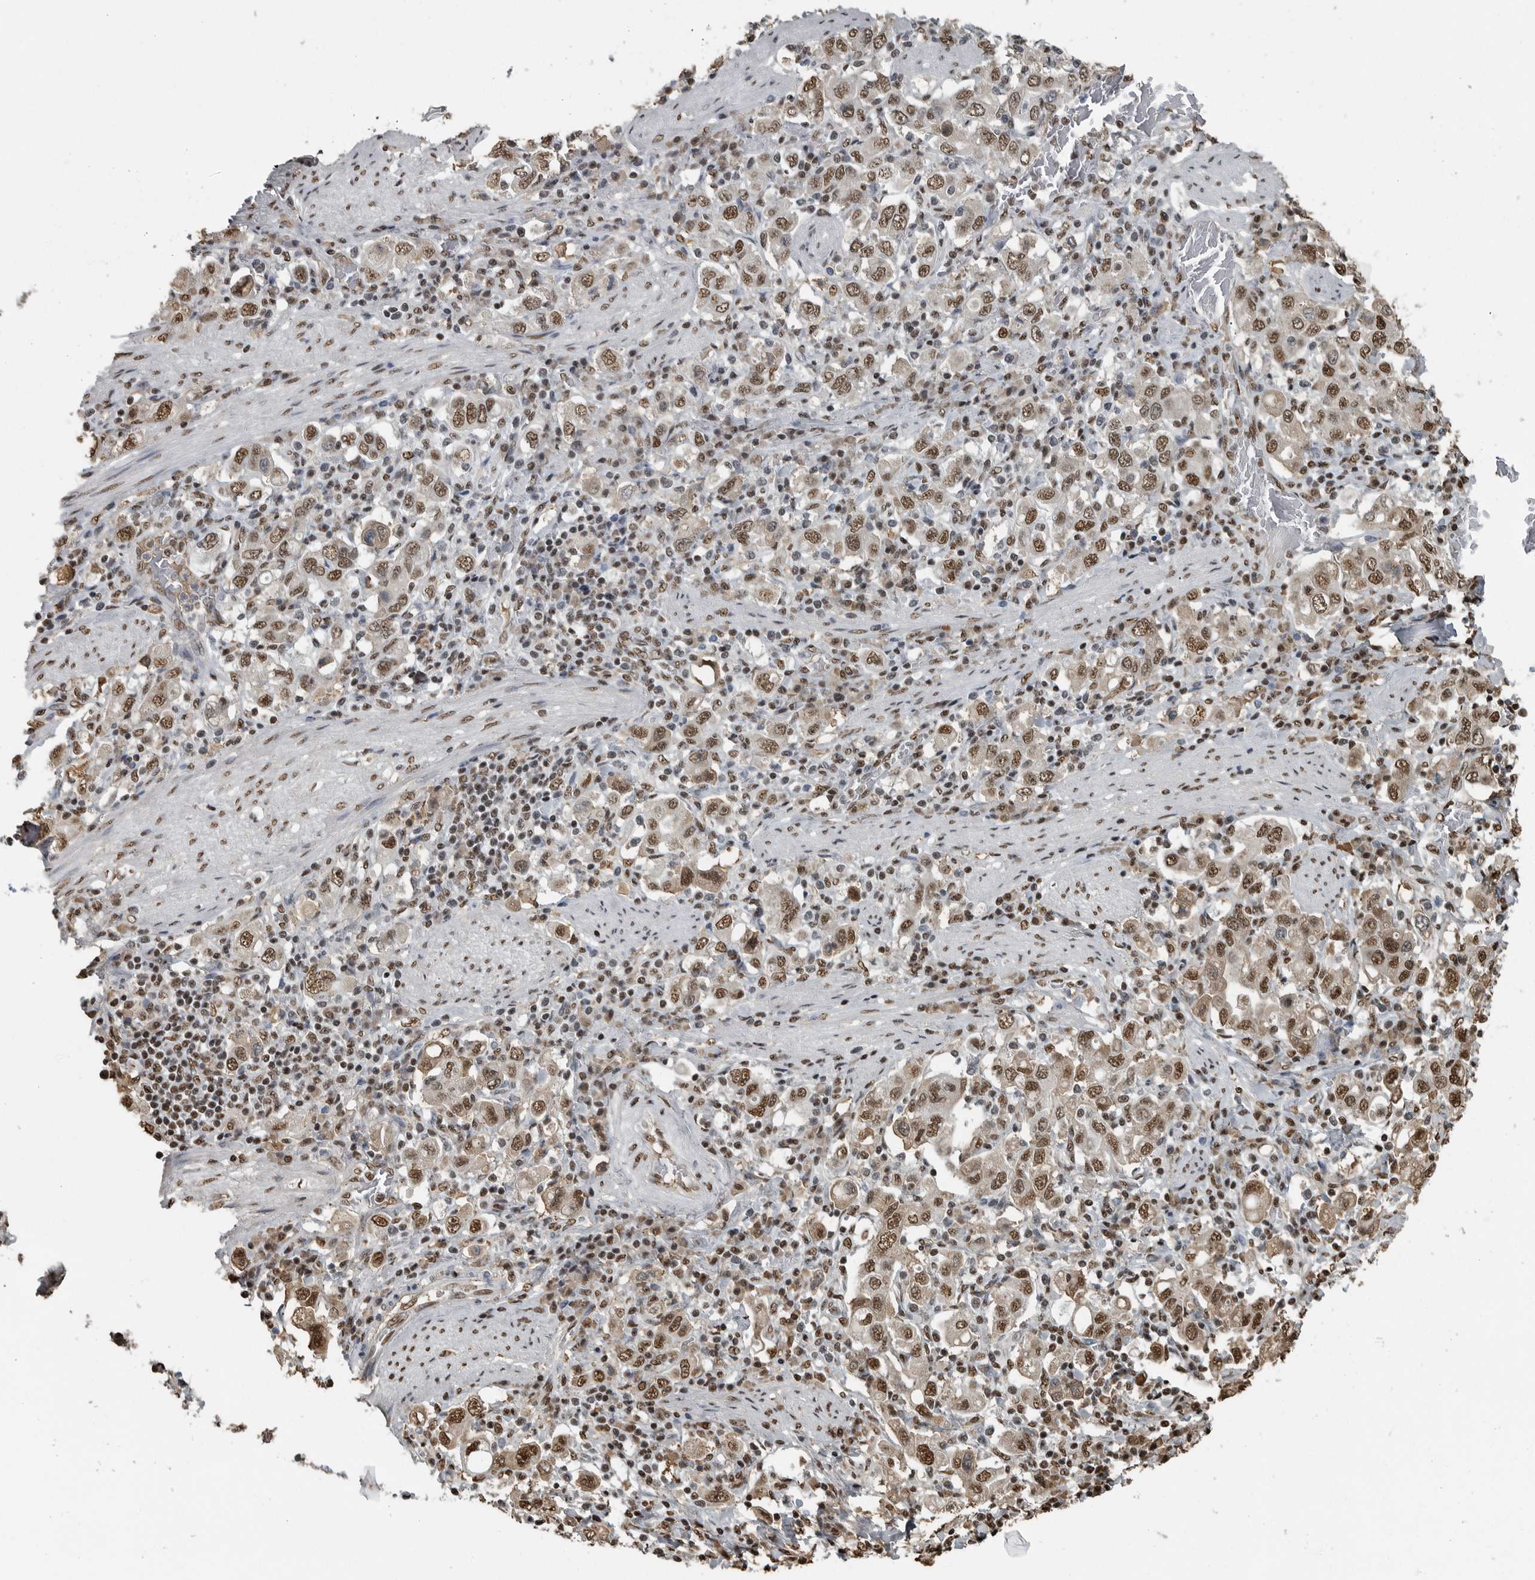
{"staining": {"intensity": "moderate", "quantity": ">75%", "location": "nuclear"}, "tissue": "stomach cancer", "cell_type": "Tumor cells", "image_type": "cancer", "snomed": [{"axis": "morphology", "description": "Adenocarcinoma, NOS"}, {"axis": "topography", "description": "Stomach, upper"}], "caption": "IHC (DAB) staining of human stomach adenocarcinoma displays moderate nuclear protein expression in approximately >75% of tumor cells.", "gene": "TGS1", "patient": {"sex": "male", "age": 62}}